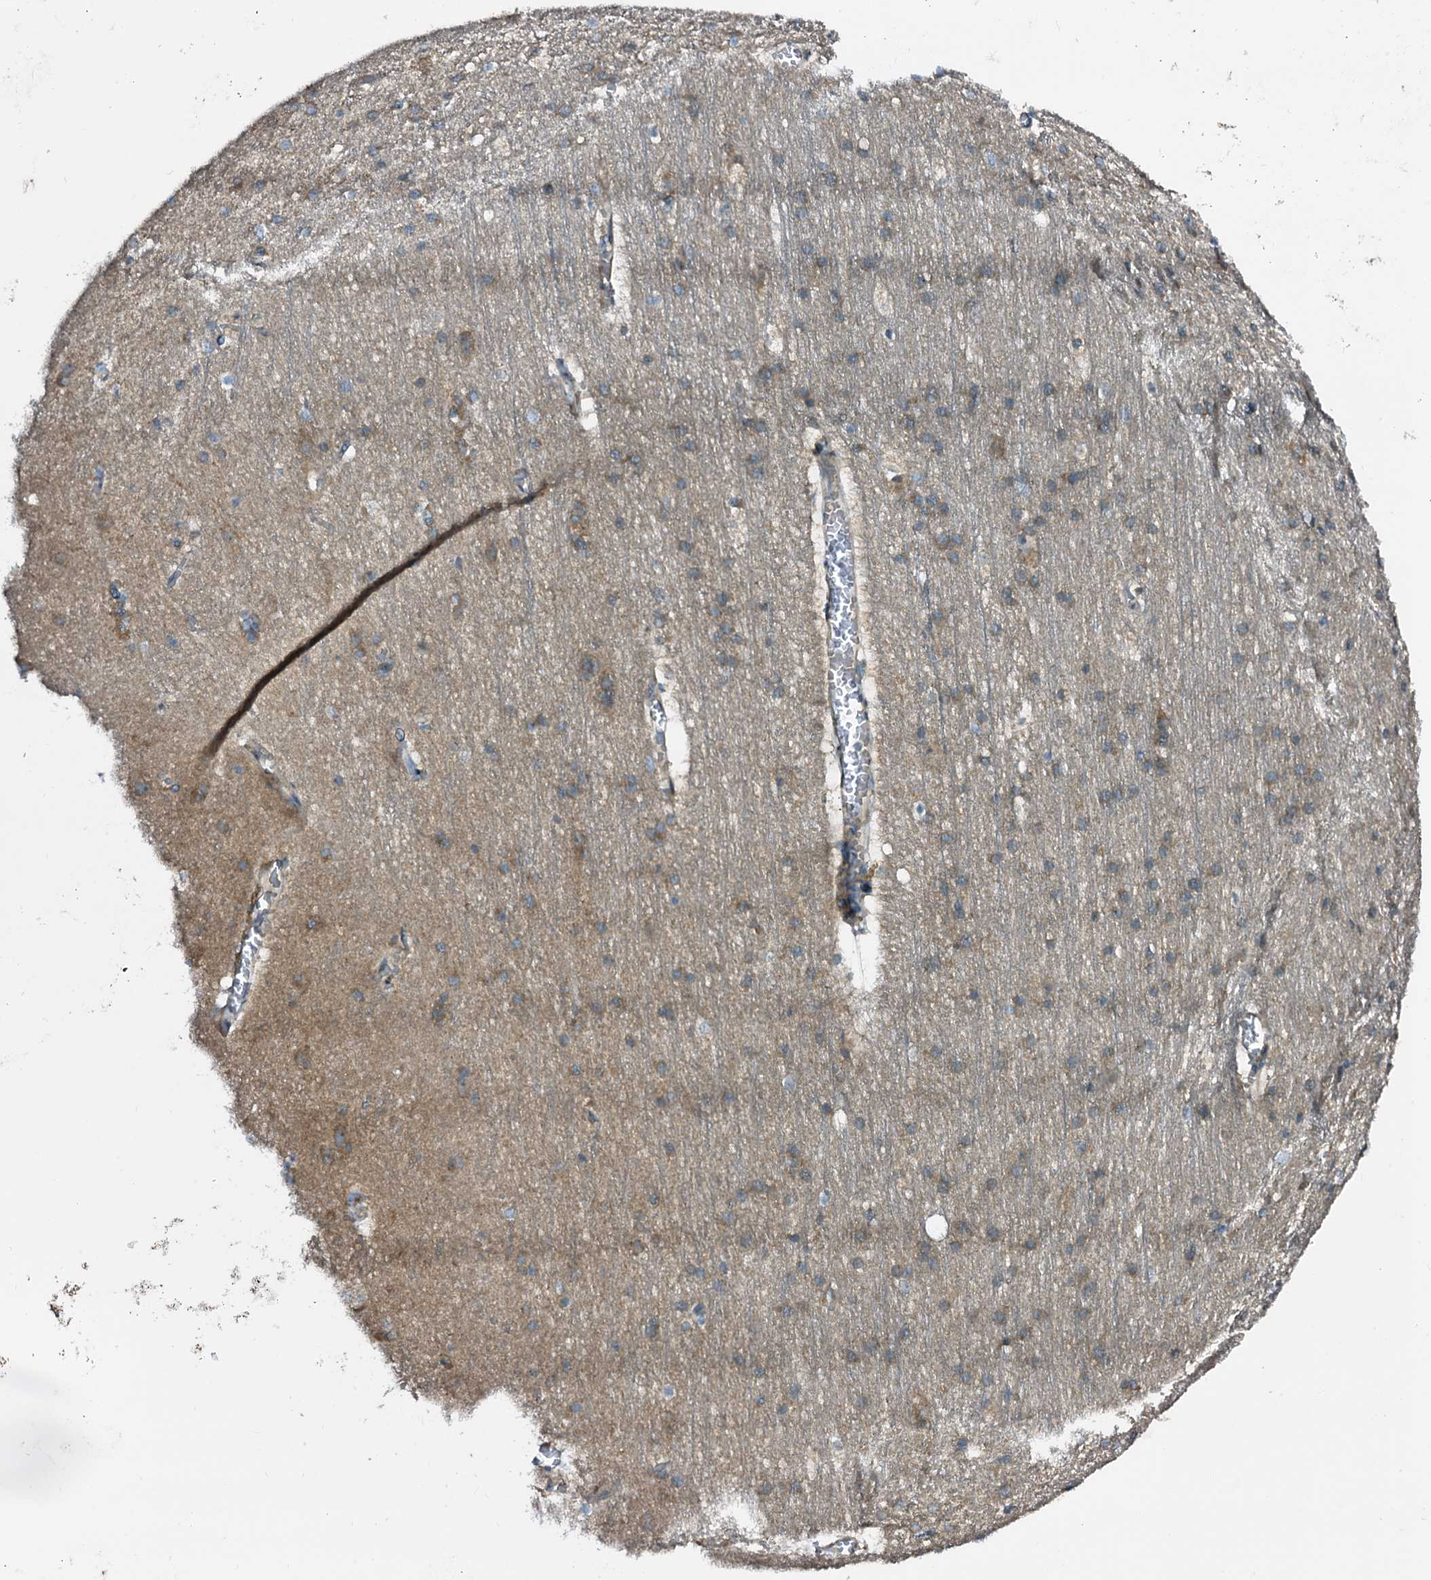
{"staining": {"intensity": "weak", "quantity": ">75%", "location": "cytoplasmic/membranous"}, "tissue": "cerebral cortex", "cell_type": "Endothelial cells", "image_type": "normal", "snomed": [{"axis": "morphology", "description": "Normal tissue, NOS"}, {"axis": "topography", "description": "Cerebral cortex"}], "caption": "Endothelial cells display low levels of weak cytoplasmic/membranous positivity in about >75% of cells in benign human cerebral cortex.", "gene": "STARD13", "patient": {"sex": "male", "age": 54}}